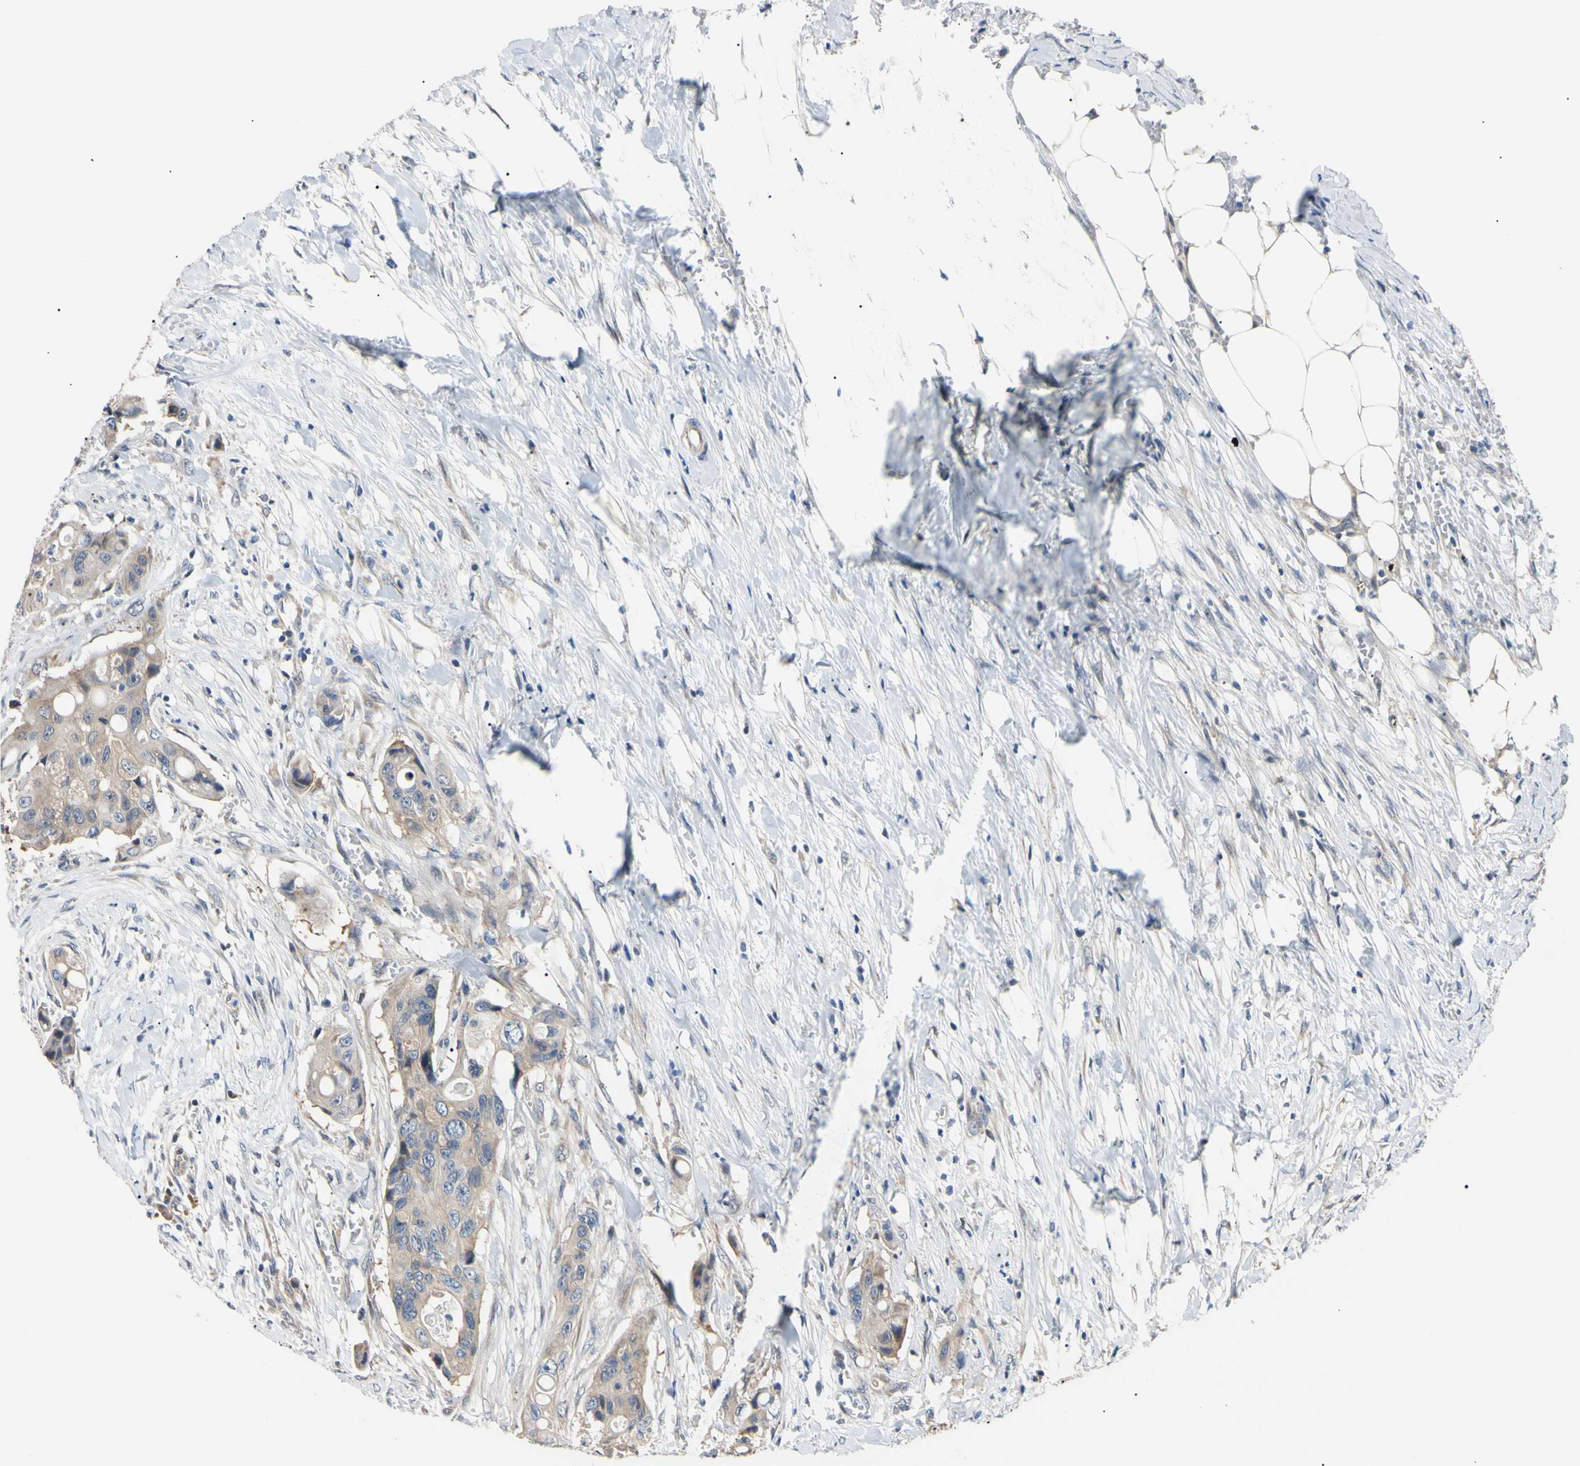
{"staining": {"intensity": "weak", "quantity": ">75%", "location": "cytoplasmic/membranous"}, "tissue": "colorectal cancer", "cell_type": "Tumor cells", "image_type": "cancer", "snomed": [{"axis": "morphology", "description": "Adenocarcinoma, NOS"}, {"axis": "topography", "description": "Colon"}], "caption": "Protein analysis of colorectal adenocarcinoma tissue displays weak cytoplasmic/membranous positivity in about >75% of tumor cells.", "gene": "RARS1", "patient": {"sex": "female", "age": 57}}